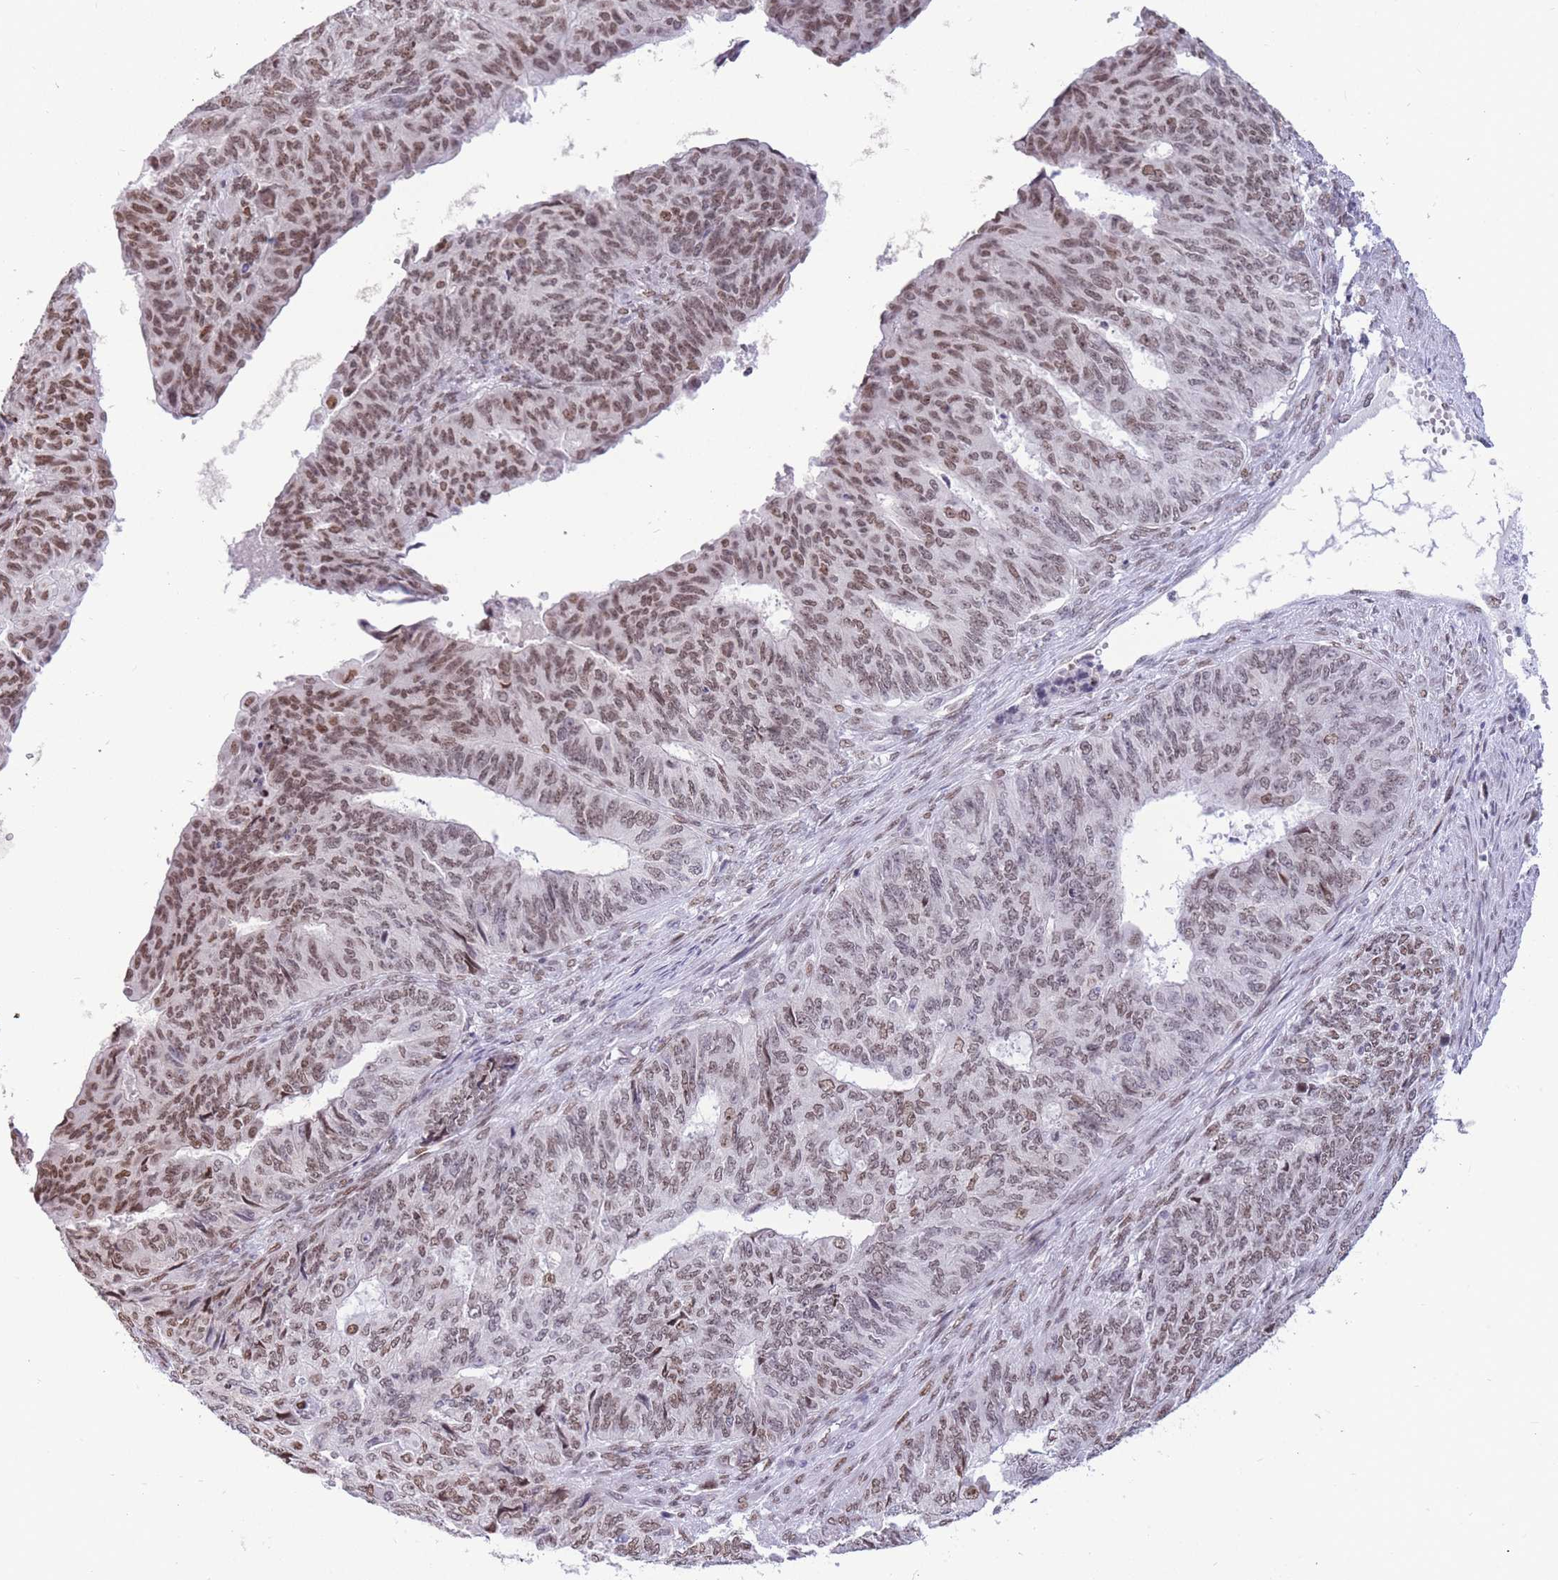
{"staining": {"intensity": "moderate", "quantity": ">75%", "location": "nuclear"}, "tissue": "endometrial cancer", "cell_type": "Tumor cells", "image_type": "cancer", "snomed": [{"axis": "morphology", "description": "Adenocarcinoma, NOS"}, {"axis": "topography", "description": "Endometrium"}], "caption": "Immunohistochemical staining of endometrial cancer (adenocarcinoma) shows medium levels of moderate nuclear protein expression in approximately >75% of tumor cells. (DAB (3,3'-diaminobenzidine) IHC, brown staining for protein, blue staining for nuclei).", "gene": "HMGN1", "patient": {"sex": "female", "age": 32}}